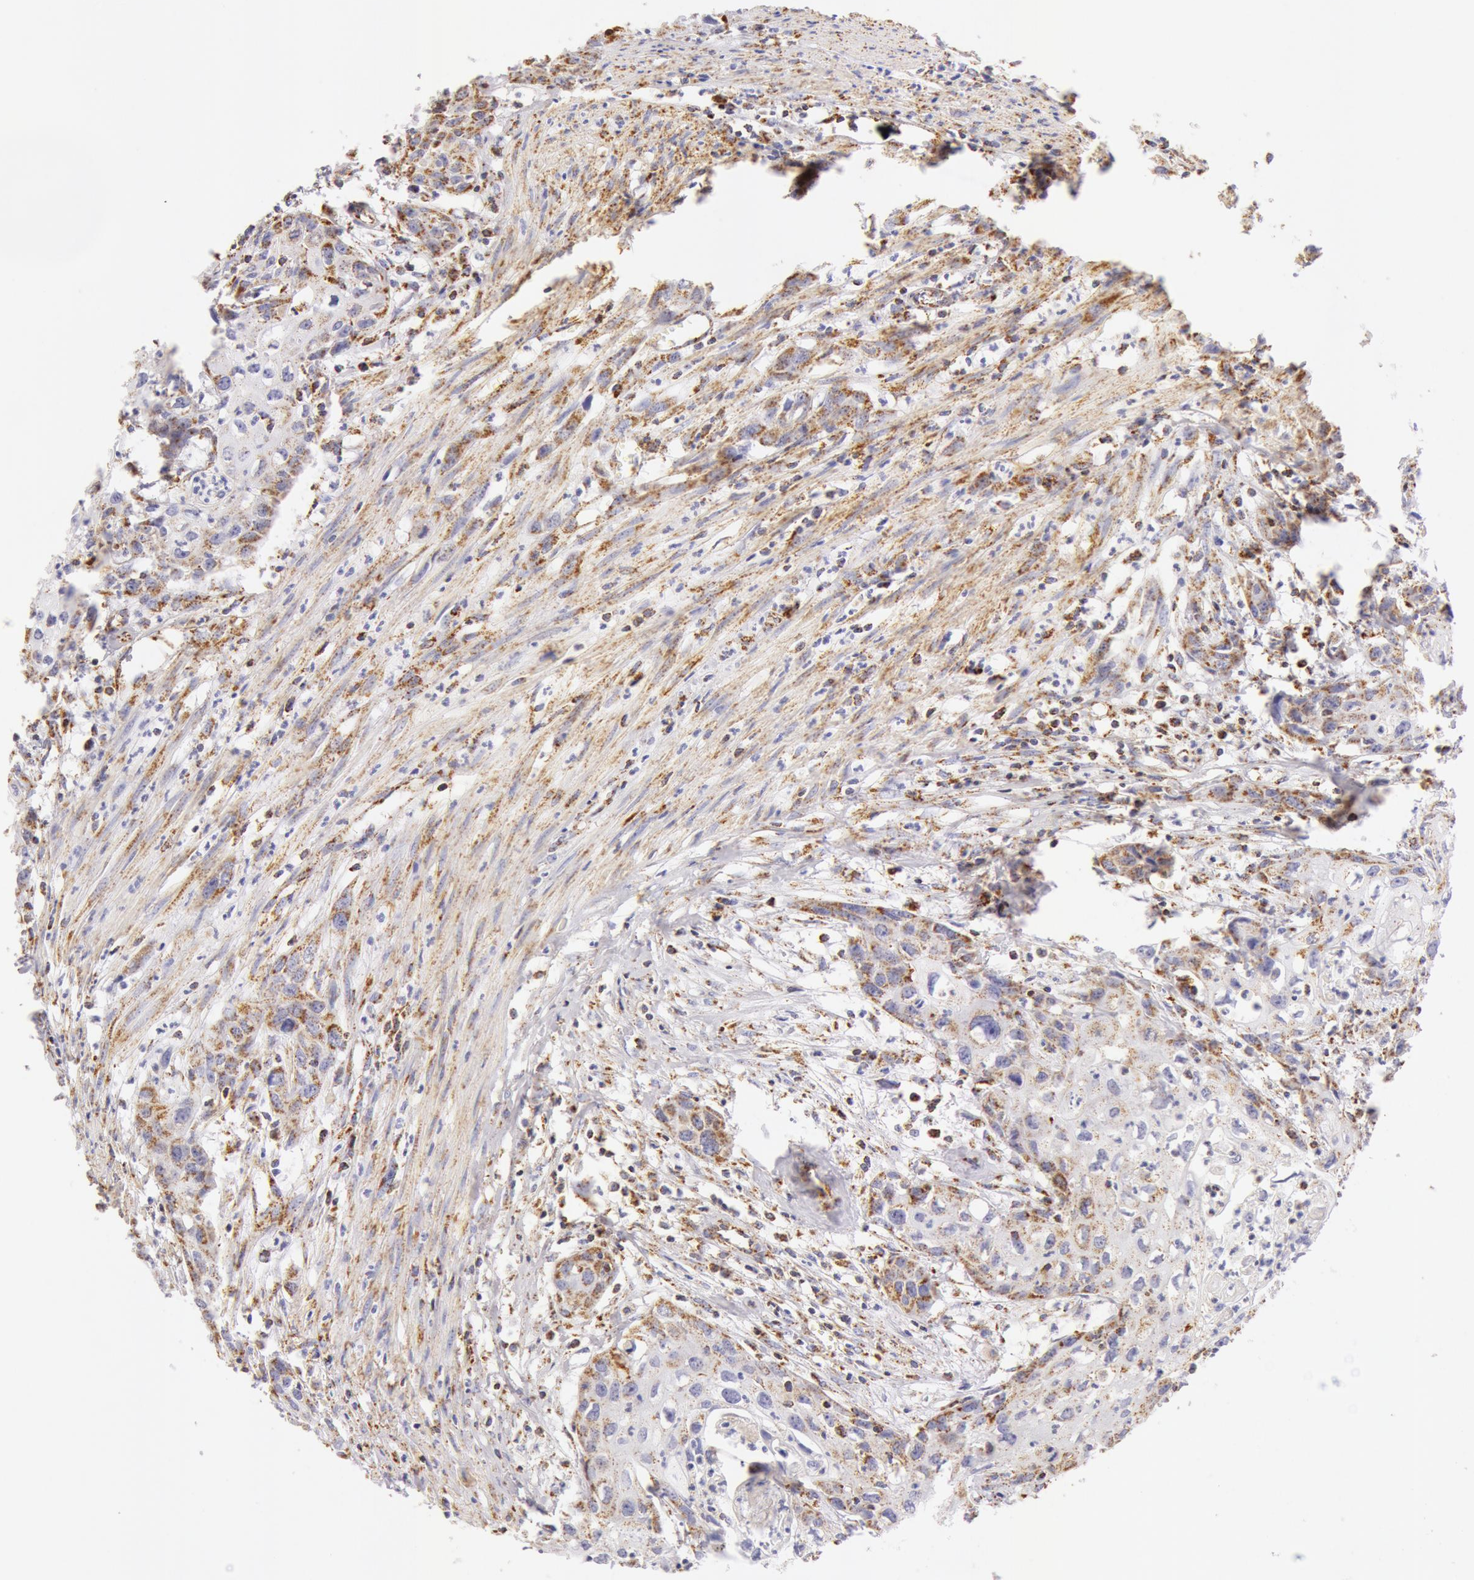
{"staining": {"intensity": "moderate", "quantity": "<25%", "location": "cytoplasmic/membranous"}, "tissue": "urothelial cancer", "cell_type": "Tumor cells", "image_type": "cancer", "snomed": [{"axis": "morphology", "description": "Urothelial carcinoma, High grade"}, {"axis": "topography", "description": "Urinary bladder"}], "caption": "Immunohistochemical staining of human urothelial cancer displays moderate cytoplasmic/membranous protein expression in about <25% of tumor cells. Using DAB (3,3'-diaminobenzidine) (brown) and hematoxylin (blue) stains, captured at high magnification using brightfield microscopy.", "gene": "ATP5F1B", "patient": {"sex": "male", "age": 54}}